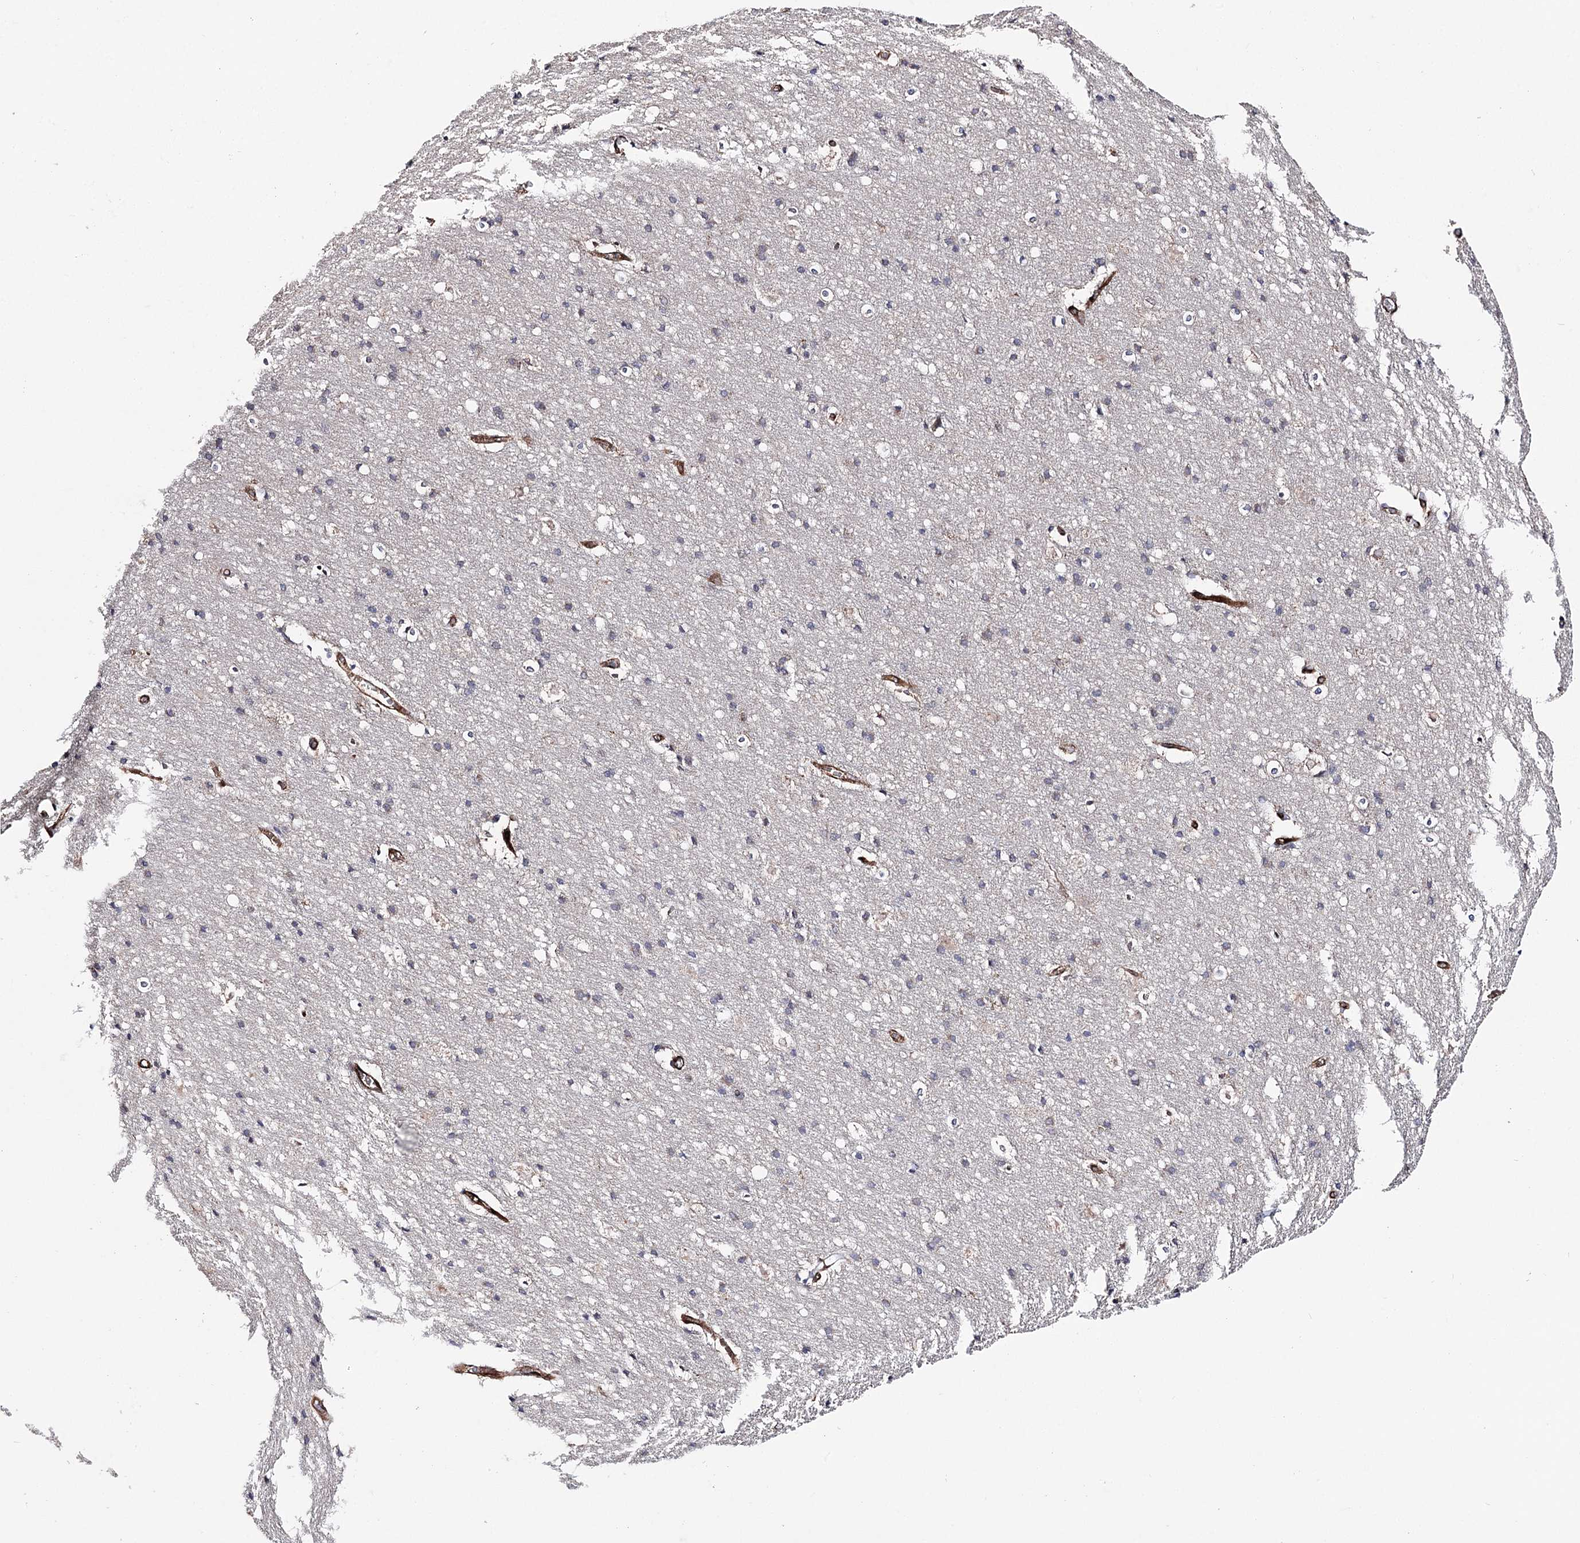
{"staining": {"intensity": "strong", "quantity": ">75%", "location": "cytoplasmic/membranous"}, "tissue": "cerebral cortex", "cell_type": "Endothelial cells", "image_type": "normal", "snomed": [{"axis": "morphology", "description": "Normal tissue, NOS"}, {"axis": "topography", "description": "Cerebral cortex"}], "caption": "Protein positivity by immunohistochemistry (IHC) reveals strong cytoplasmic/membranous positivity in about >75% of endothelial cells in normal cerebral cortex.", "gene": "MIB1", "patient": {"sex": "male", "age": 54}}